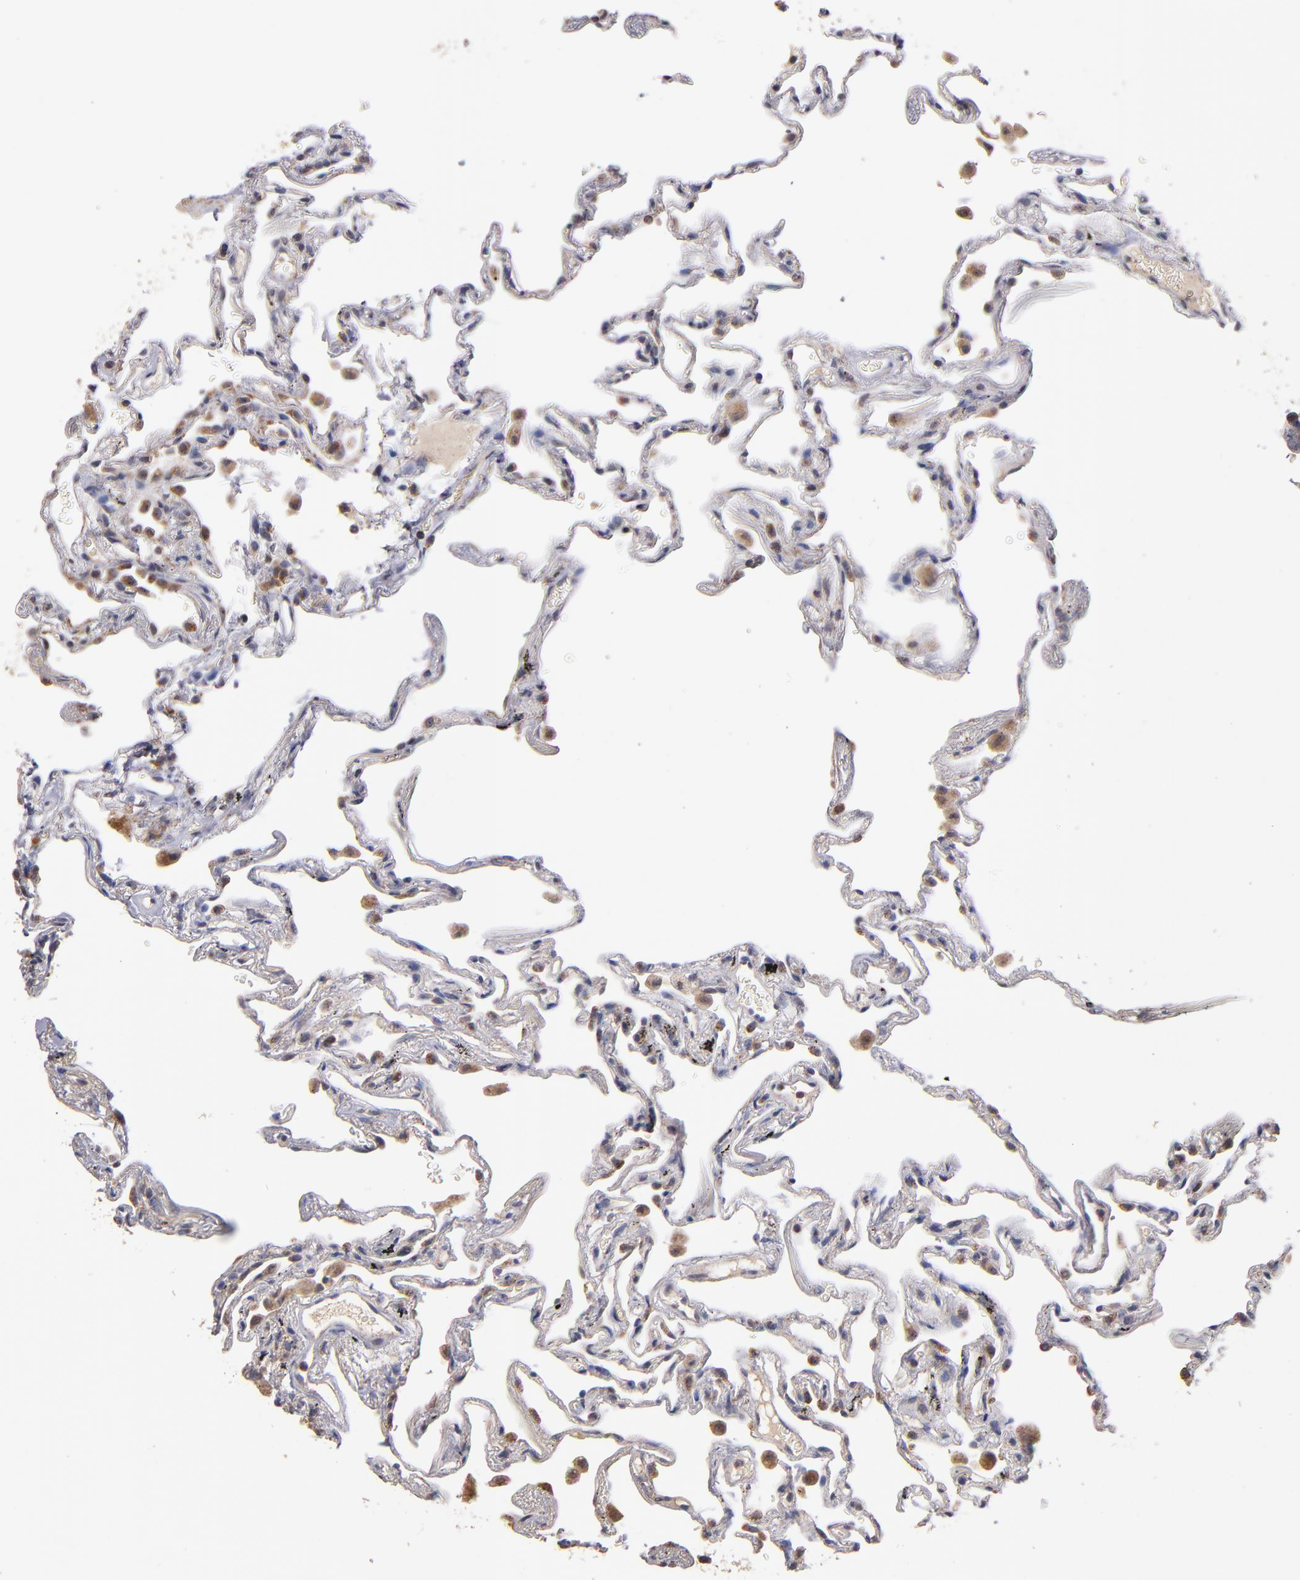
{"staining": {"intensity": "weak", "quantity": "<25%", "location": "cytoplasmic/membranous"}, "tissue": "lung", "cell_type": "Alveolar cells", "image_type": "normal", "snomed": [{"axis": "morphology", "description": "Normal tissue, NOS"}, {"axis": "morphology", "description": "Inflammation, NOS"}, {"axis": "topography", "description": "Lung"}], "caption": "Immunohistochemical staining of benign human lung displays no significant positivity in alveolar cells.", "gene": "DIABLO", "patient": {"sex": "male", "age": 69}}